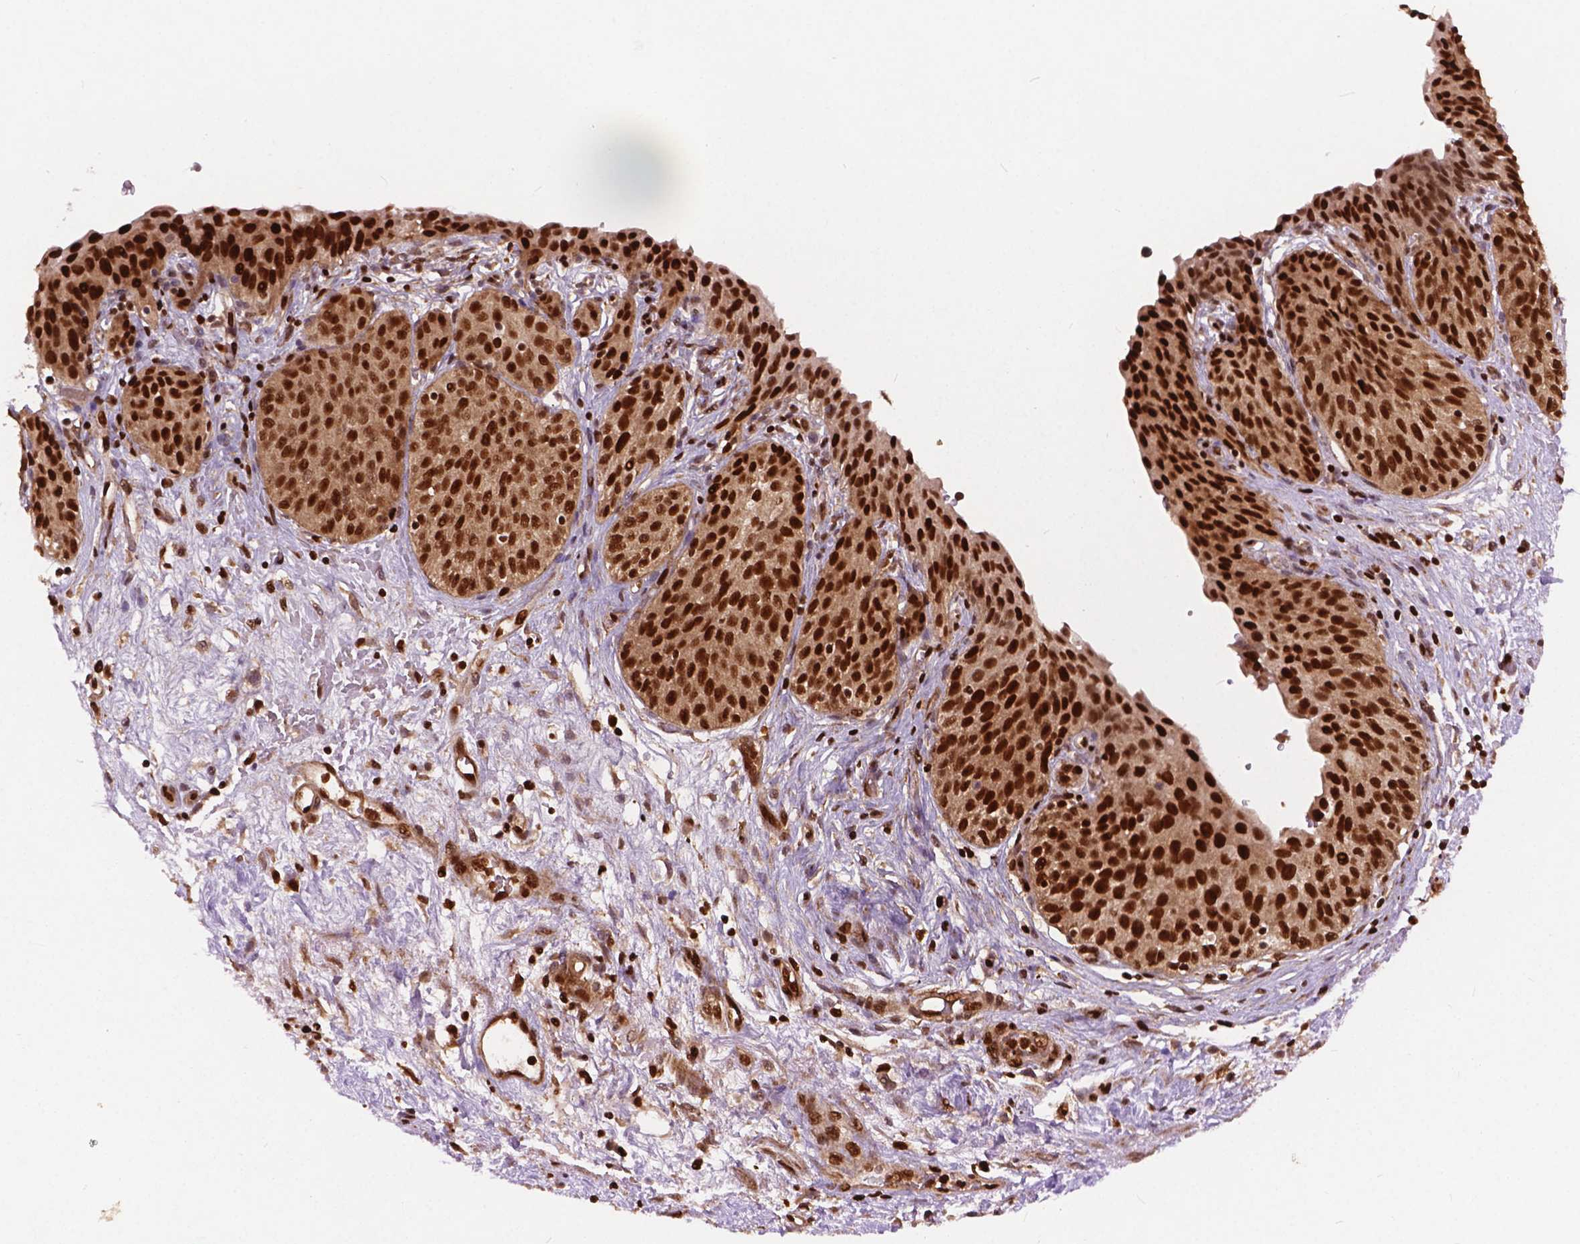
{"staining": {"intensity": "strong", "quantity": ">75%", "location": "nuclear"}, "tissue": "urinary bladder", "cell_type": "Urothelial cells", "image_type": "normal", "snomed": [{"axis": "morphology", "description": "Normal tissue, NOS"}, {"axis": "topography", "description": "Urinary bladder"}], "caption": "Protein staining shows strong nuclear positivity in approximately >75% of urothelial cells in unremarkable urinary bladder.", "gene": "ANP32A", "patient": {"sex": "male", "age": 68}}